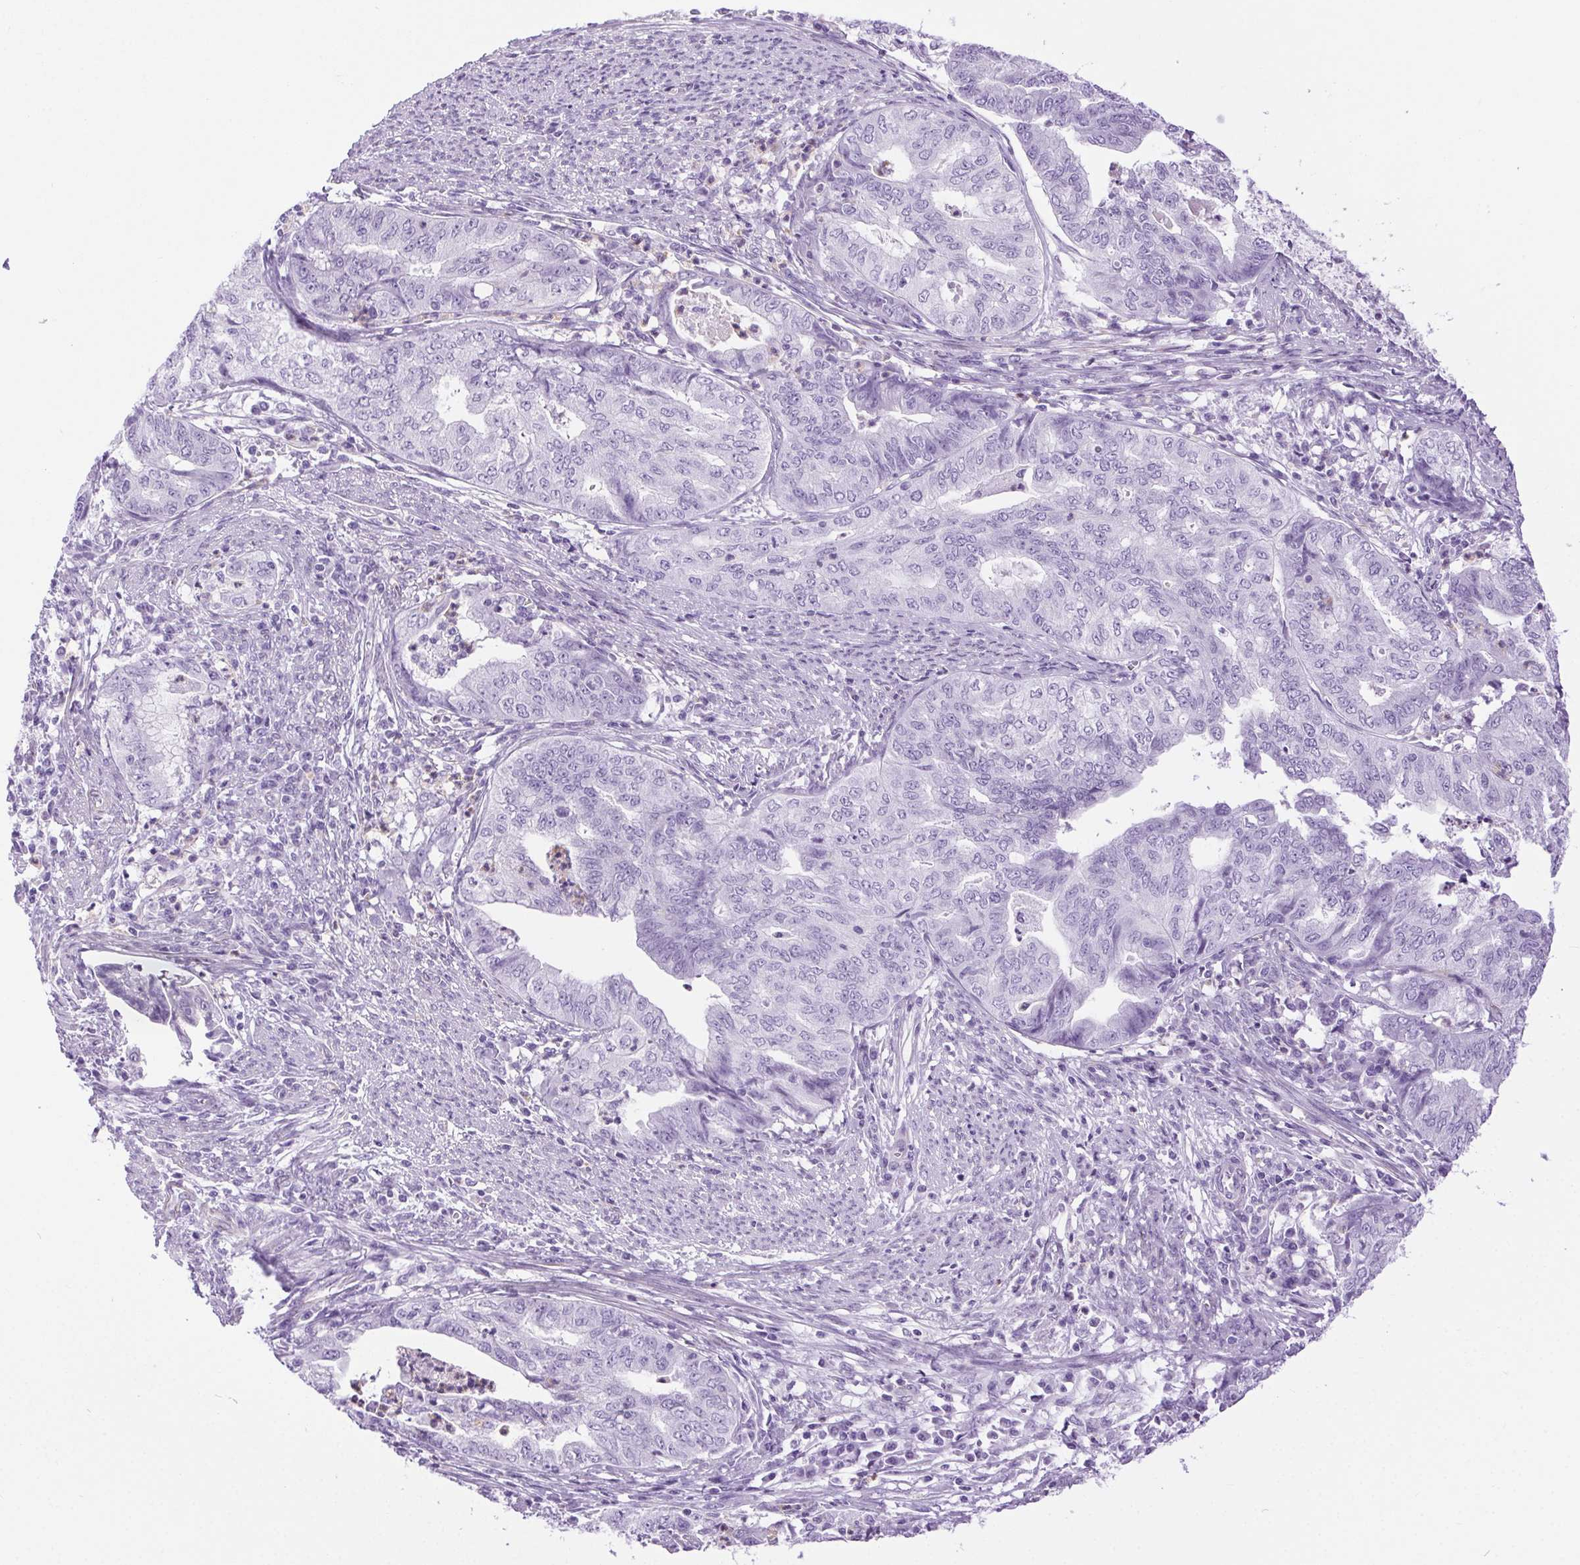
{"staining": {"intensity": "negative", "quantity": "none", "location": "none"}, "tissue": "endometrial cancer", "cell_type": "Tumor cells", "image_type": "cancer", "snomed": [{"axis": "morphology", "description": "Adenocarcinoma, NOS"}, {"axis": "topography", "description": "Endometrium"}], "caption": "Tumor cells are negative for brown protein staining in endometrial cancer.", "gene": "SHCBP1L", "patient": {"sex": "female", "age": 79}}